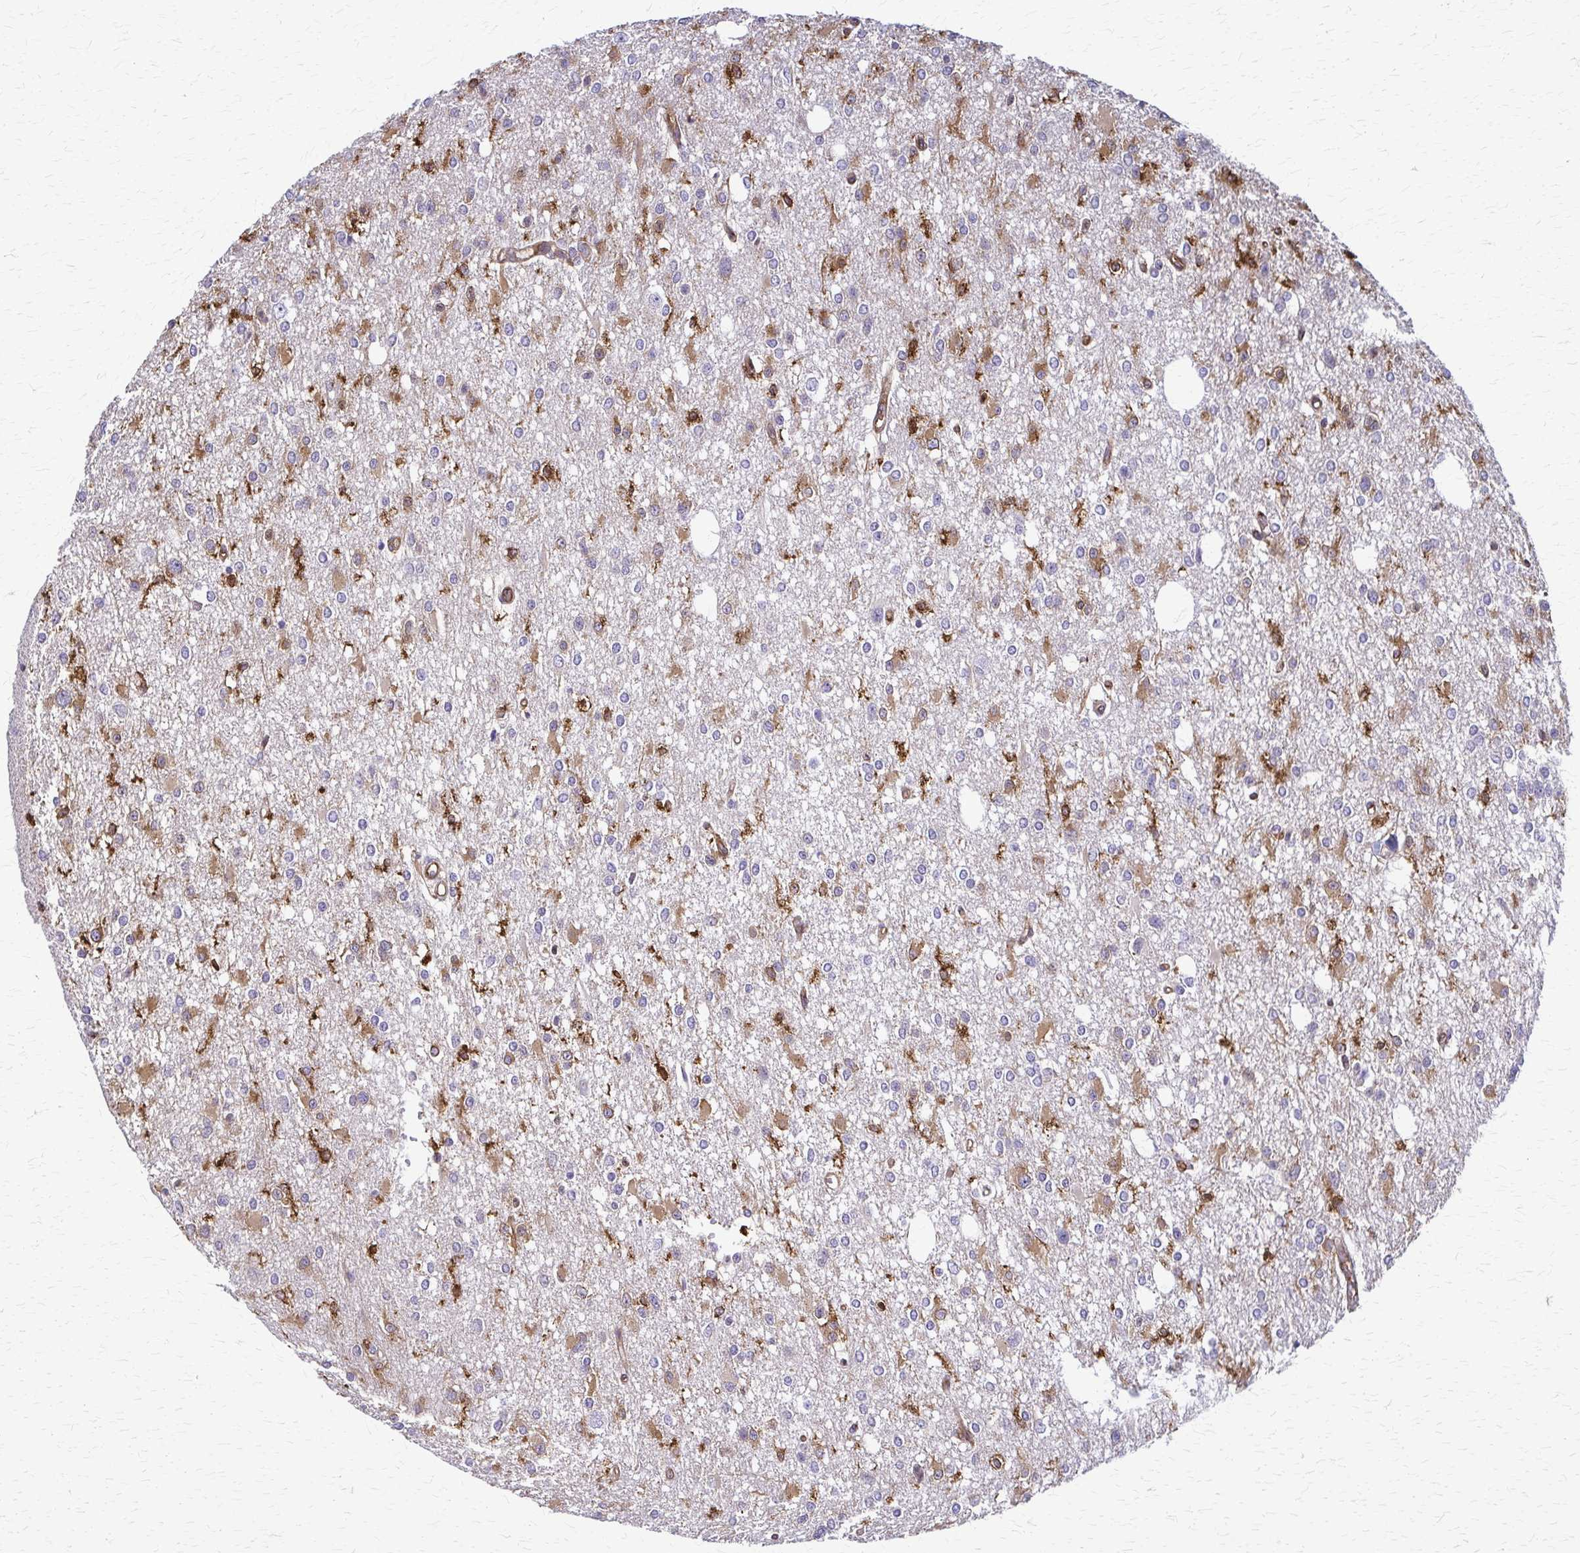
{"staining": {"intensity": "moderate", "quantity": "<25%", "location": "cytoplasmic/membranous"}, "tissue": "glioma", "cell_type": "Tumor cells", "image_type": "cancer", "snomed": [{"axis": "morphology", "description": "Glioma, malignant, Low grade"}, {"axis": "topography", "description": "Brain"}], "caption": "Brown immunohistochemical staining in human glioma reveals moderate cytoplasmic/membranous staining in about <25% of tumor cells.", "gene": "WASF2", "patient": {"sex": "male", "age": 26}}